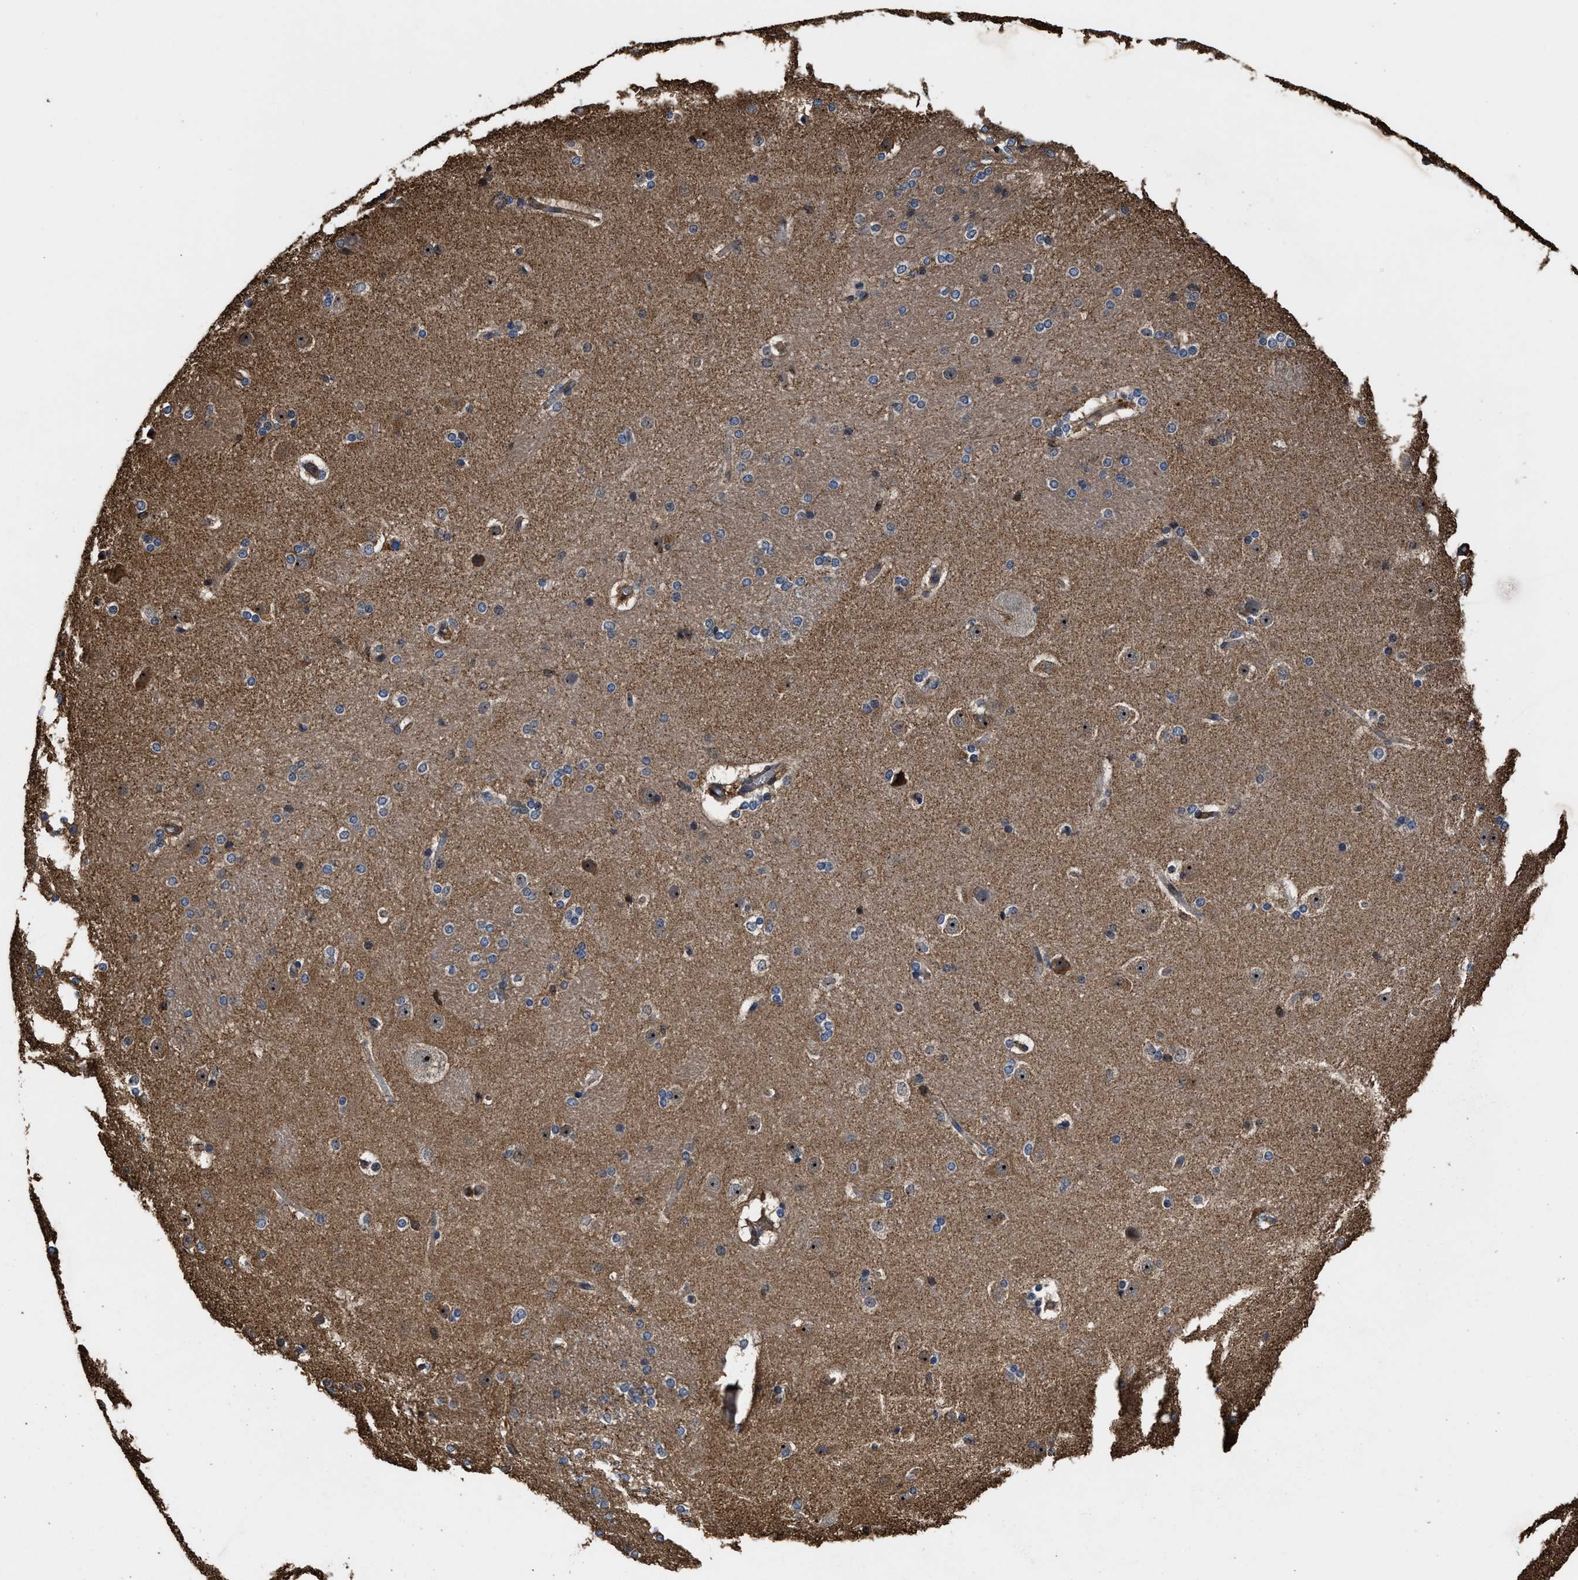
{"staining": {"intensity": "moderate", "quantity": "<25%", "location": "cytoplasmic/membranous,nuclear"}, "tissue": "caudate", "cell_type": "Glial cells", "image_type": "normal", "snomed": [{"axis": "morphology", "description": "Normal tissue, NOS"}, {"axis": "topography", "description": "Lateral ventricle wall"}], "caption": "A high-resolution photomicrograph shows immunohistochemistry (IHC) staining of unremarkable caudate, which demonstrates moderate cytoplasmic/membranous,nuclear staining in about <25% of glial cells. The staining was performed using DAB, with brown indicating positive protein expression. Nuclei are stained blue with hematoxylin.", "gene": "KBTBD2", "patient": {"sex": "female", "age": 19}}